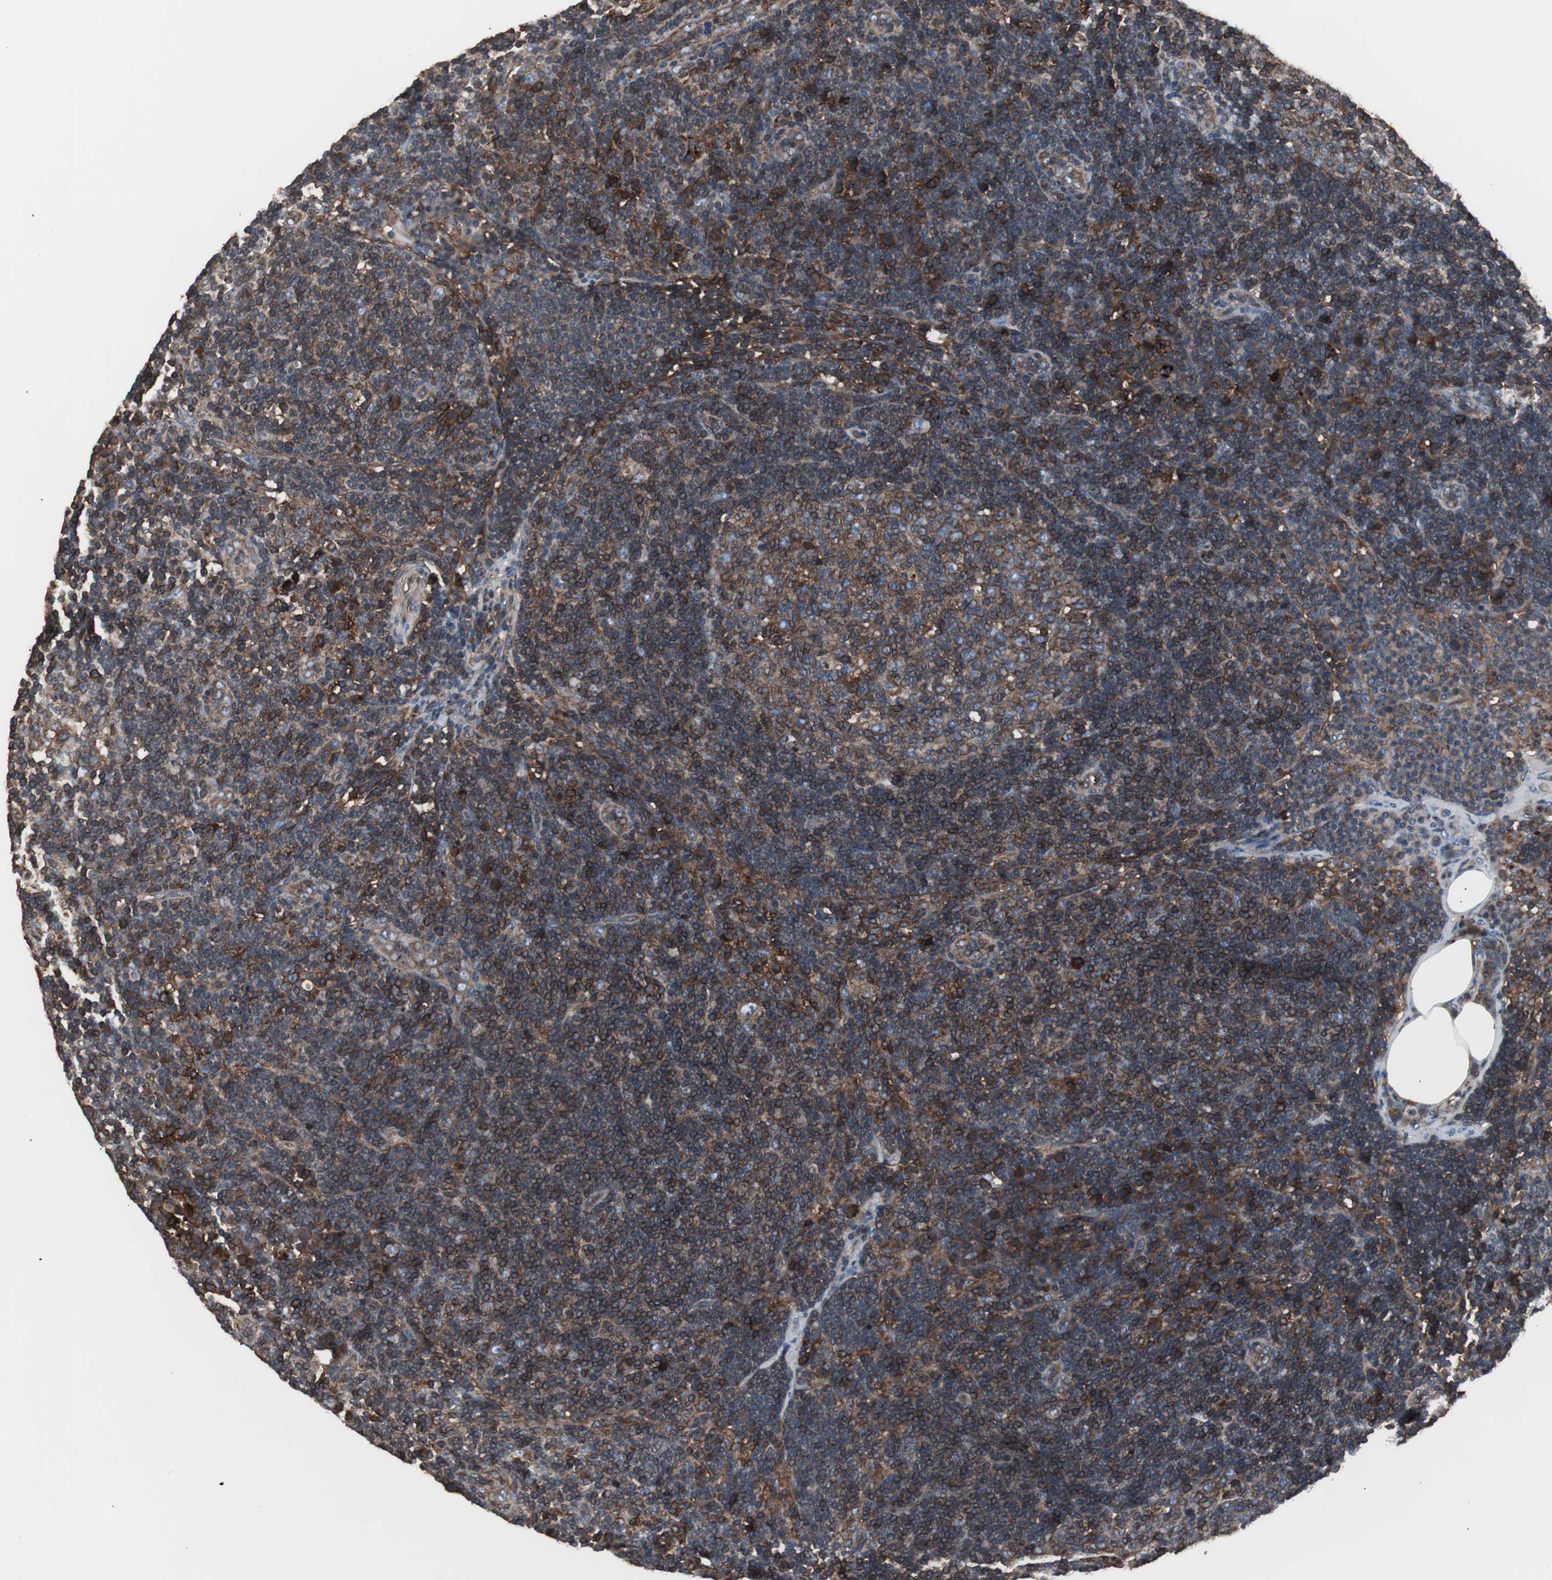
{"staining": {"intensity": "strong", "quantity": ">75%", "location": "cytoplasmic/membranous"}, "tissue": "lymph node", "cell_type": "Germinal center cells", "image_type": "normal", "snomed": [{"axis": "morphology", "description": "Normal tissue, NOS"}, {"axis": "morphology", "description": "Squamous cell carcinoma, metastatic, NOS"}, {"axis": "topography", "description": "Lymph node"}], "caption": "The histopathology image shows immunohistochemical staining of benign lymph node. There is strong cytoplasmic/membranous staining is appreciated in about >75% of germinal center cells.", "gene": "B2M", "patient": {"sex": "female", "age": 53}}